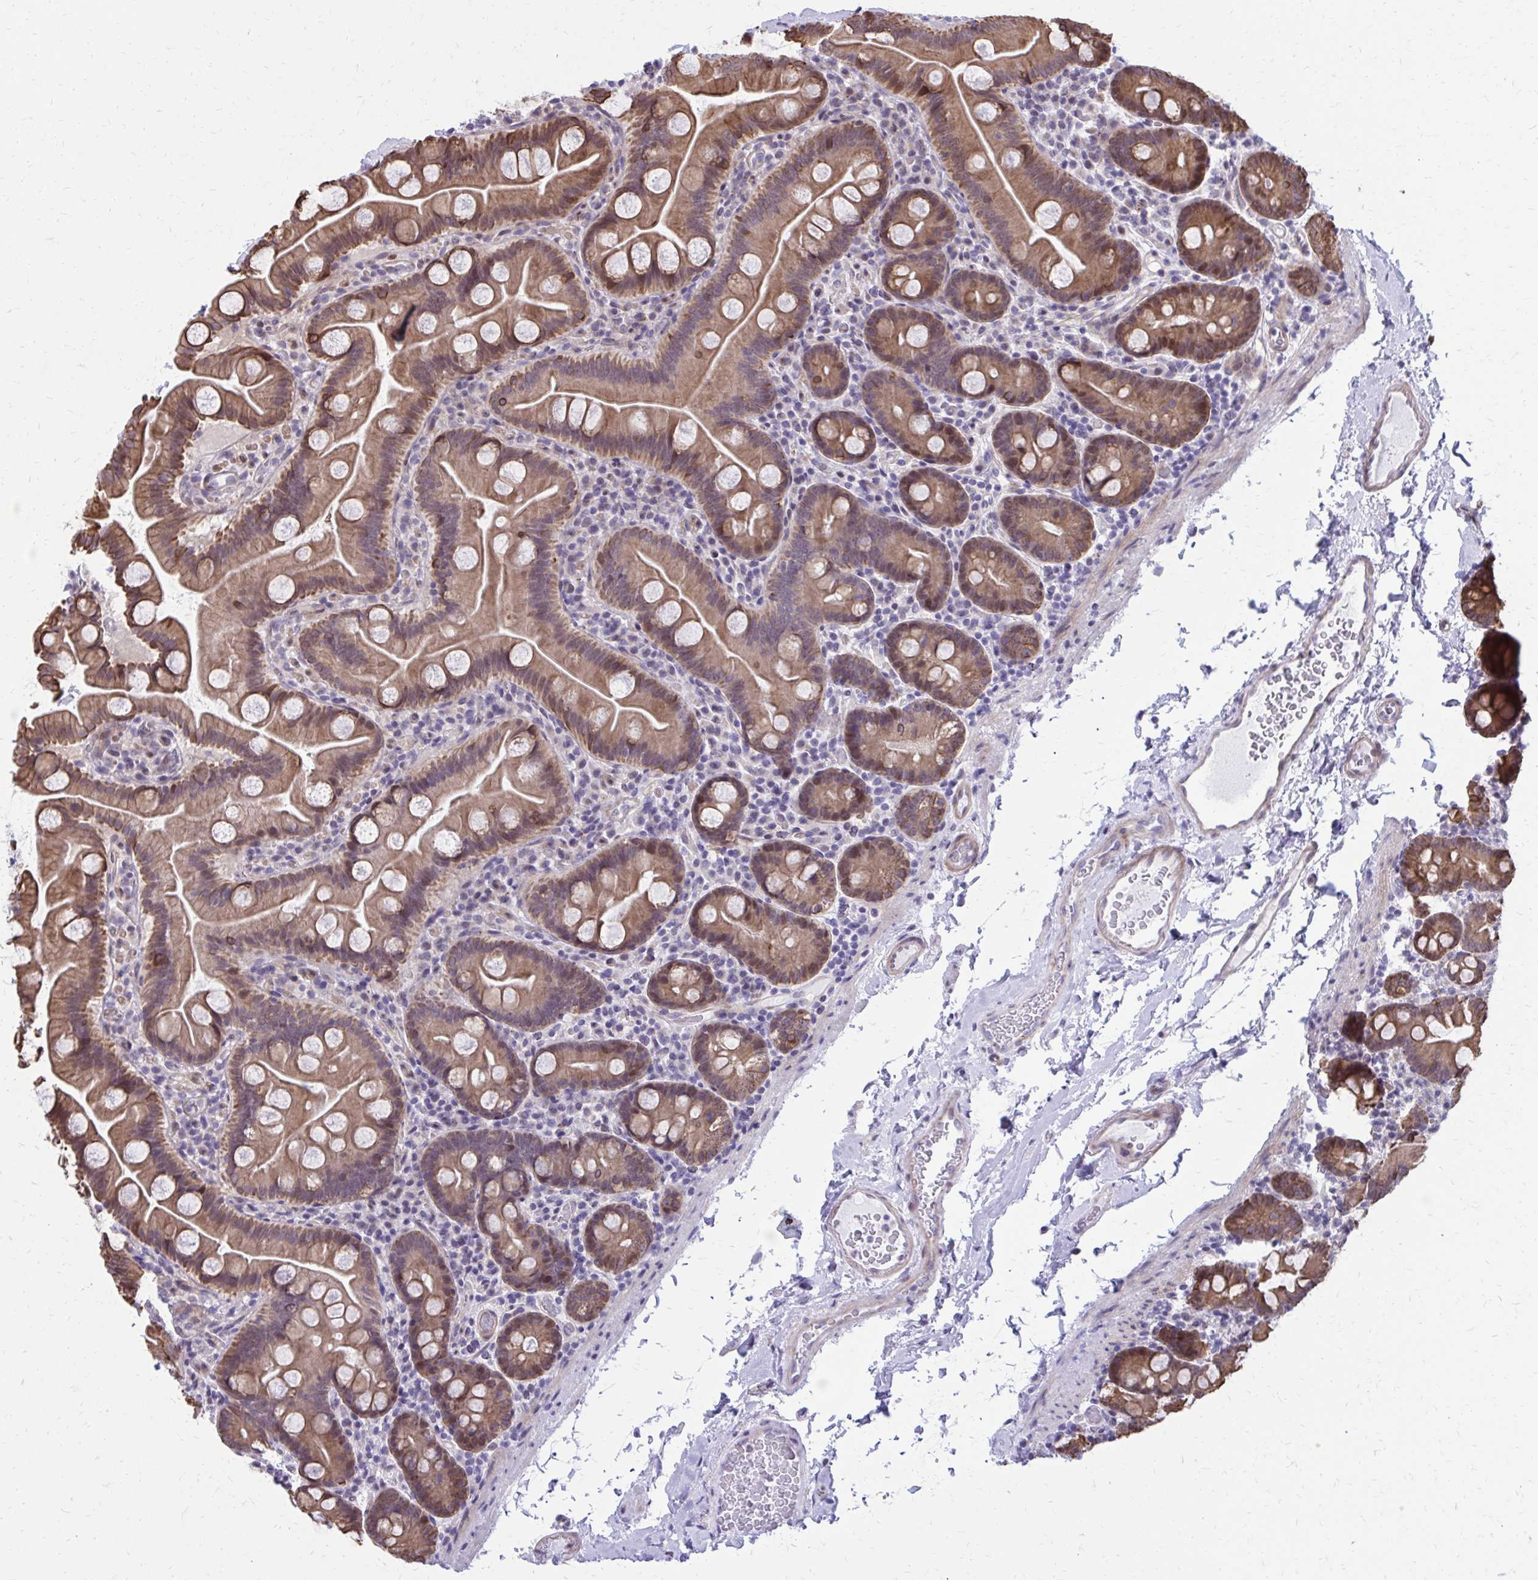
{"staining": {"intensity": "moderate", "quantity": ">75%", "location": "cytoplasmic/membranous,nuclear"}, "tissue": "small intestine", "cell_type": "Glandular cells", "image_type": "normal", "snomed": [{"axis": "morphology", "description": "Normal tissue, NOS"}, {"axis": "topography", "description": "Small intestine"}], "caption": "Glandular cells display medium levels of moderate cytoplasmic/membranous,nuclear expression in about >75% of cells in benign human small intestine.", "gene": "ANKRD30B", "patient": {"sex": "female", "age": 68}}